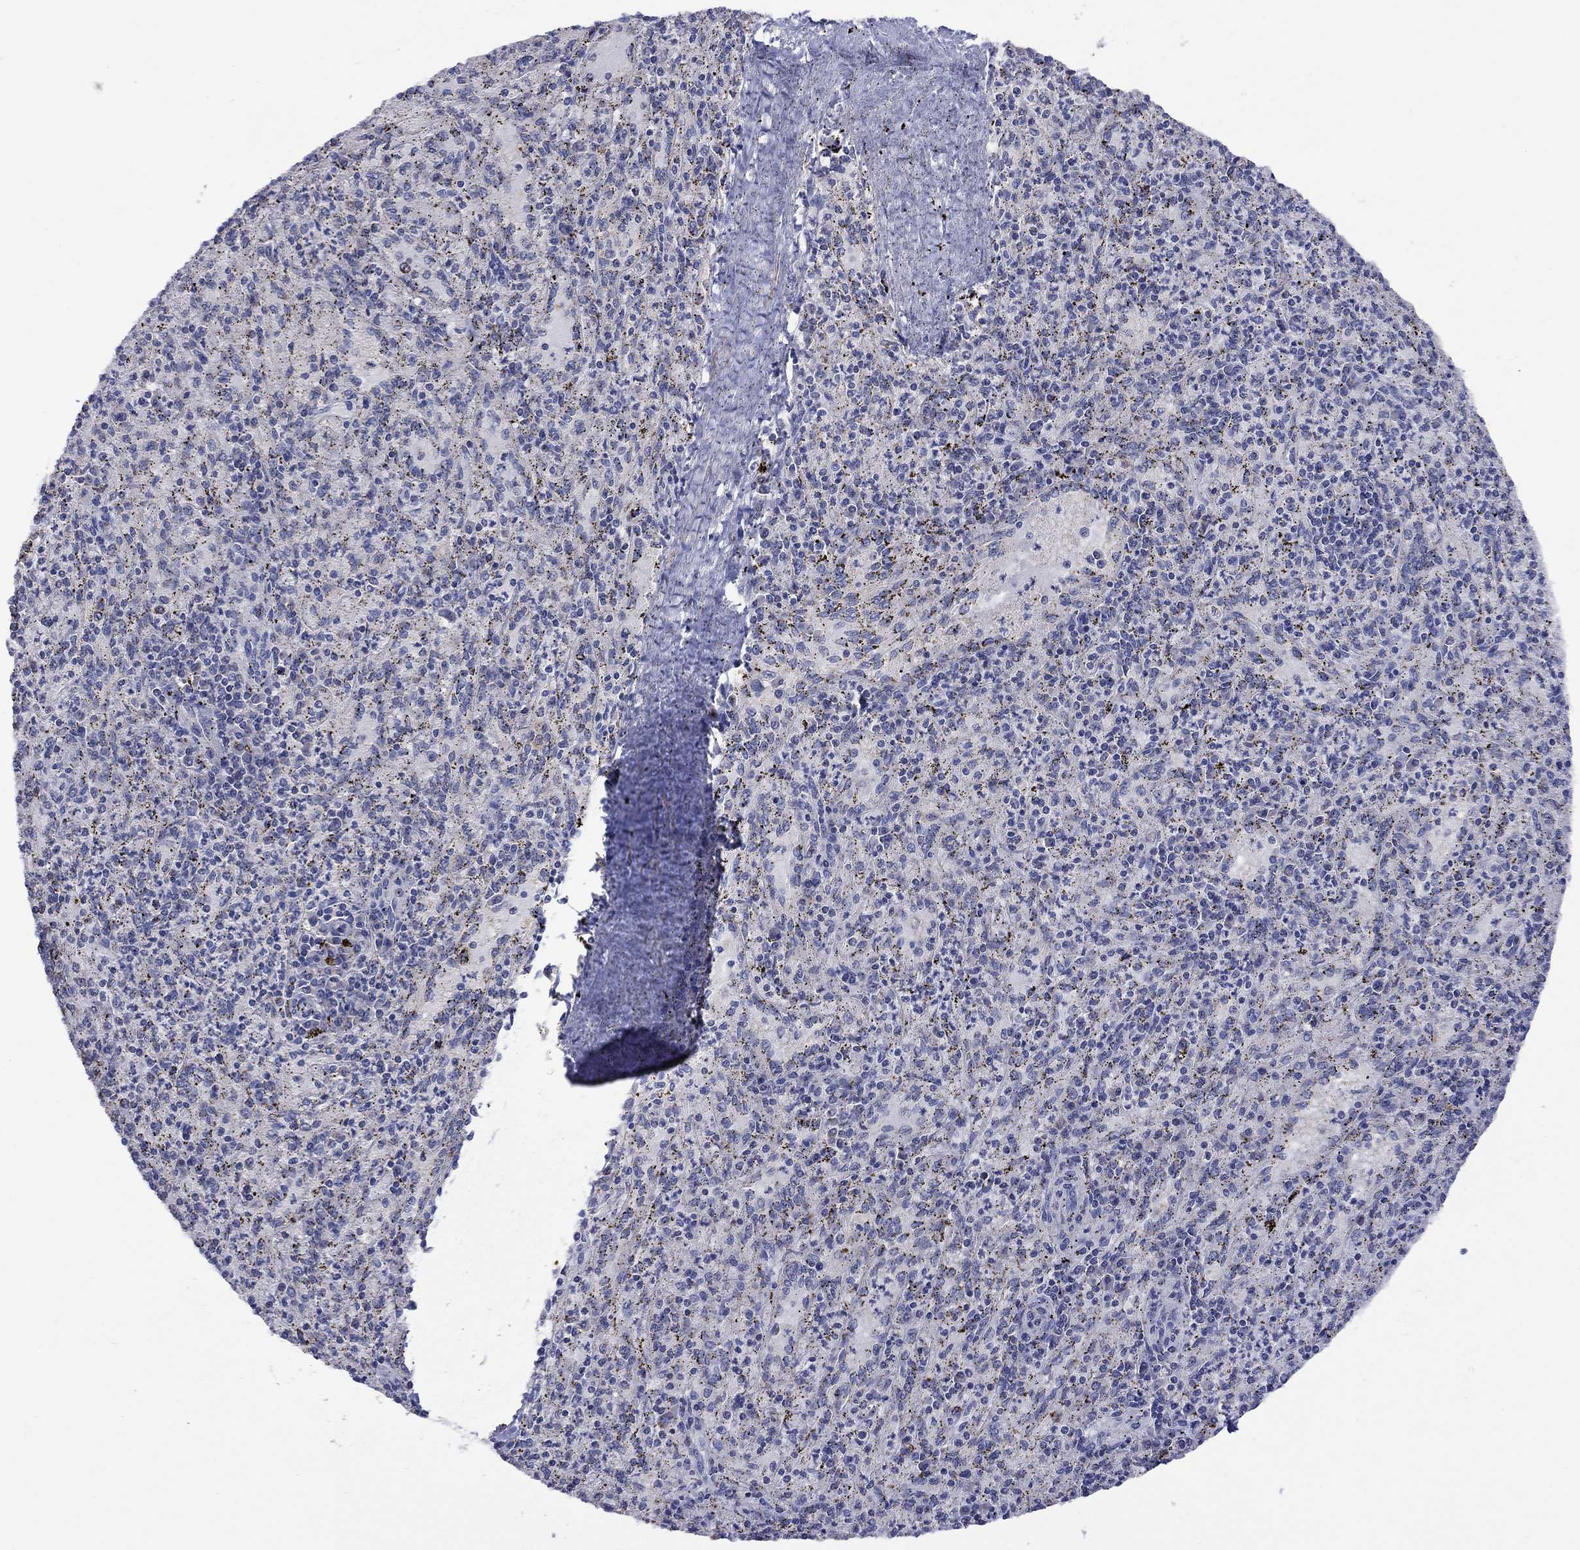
{"staining": {"intensity": "negative", "quantity": "none", "location": "none"}, "tissue": "spleen", "cell_type": "Cells in red pulp", "image_type": "normal", "snomed": [{"axis": "morphology", "description": "Normal tissue, NOS"}, {"axis": "topography", "description": "Spleen"}], "caption": "Unremarkable spleen was stained to show a protein in brown. There is no significant positivity in cells in red pulp.", "gene": "CLVS1", "patient": {"sex": "male", "age": 60}}